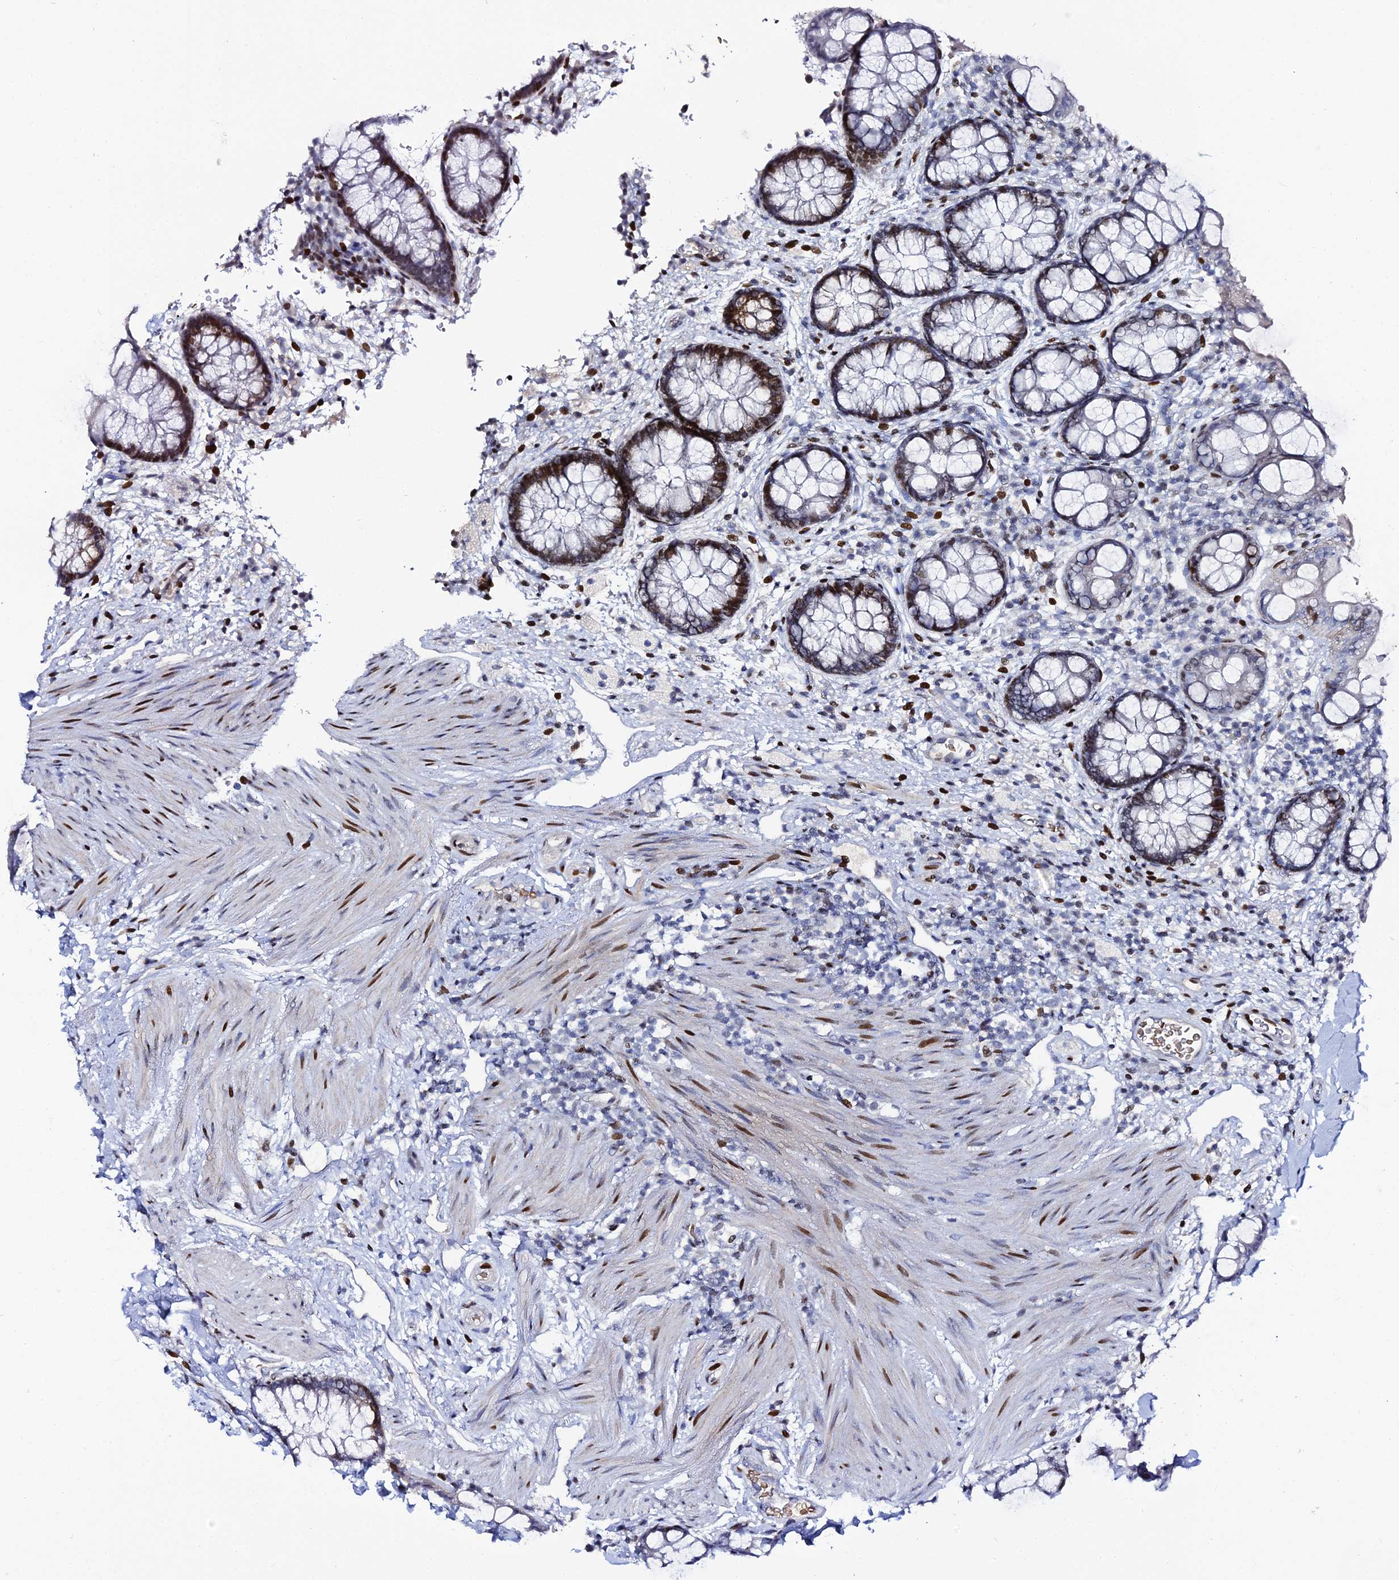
{"staining": {"intensity": "strong", "quantity": "25%-75%", "location": "nuclear"}, "tissue": "rectum", "cell_type": "Glandular cells", "image_type": "normal", "snomed": [{"axis": "morphology", "description": "Normal tissue, NOS"}, {"axis": "topography", "description": "Rectum"}, {"axis": "topography", "description": "Peripheral nerve tissue"}], "caption": "Immunohistochemical staining of unremarkable rectum exhibits high levels of strong nuclear expression in about 25%-75% of glandular cells. (DAB (3,3'-diaminobenzidine) IHC, brown staining for protein, blue staining for nuclei).", "gene": "MYNN", "patient": {"sex": "female", "age": 69}}